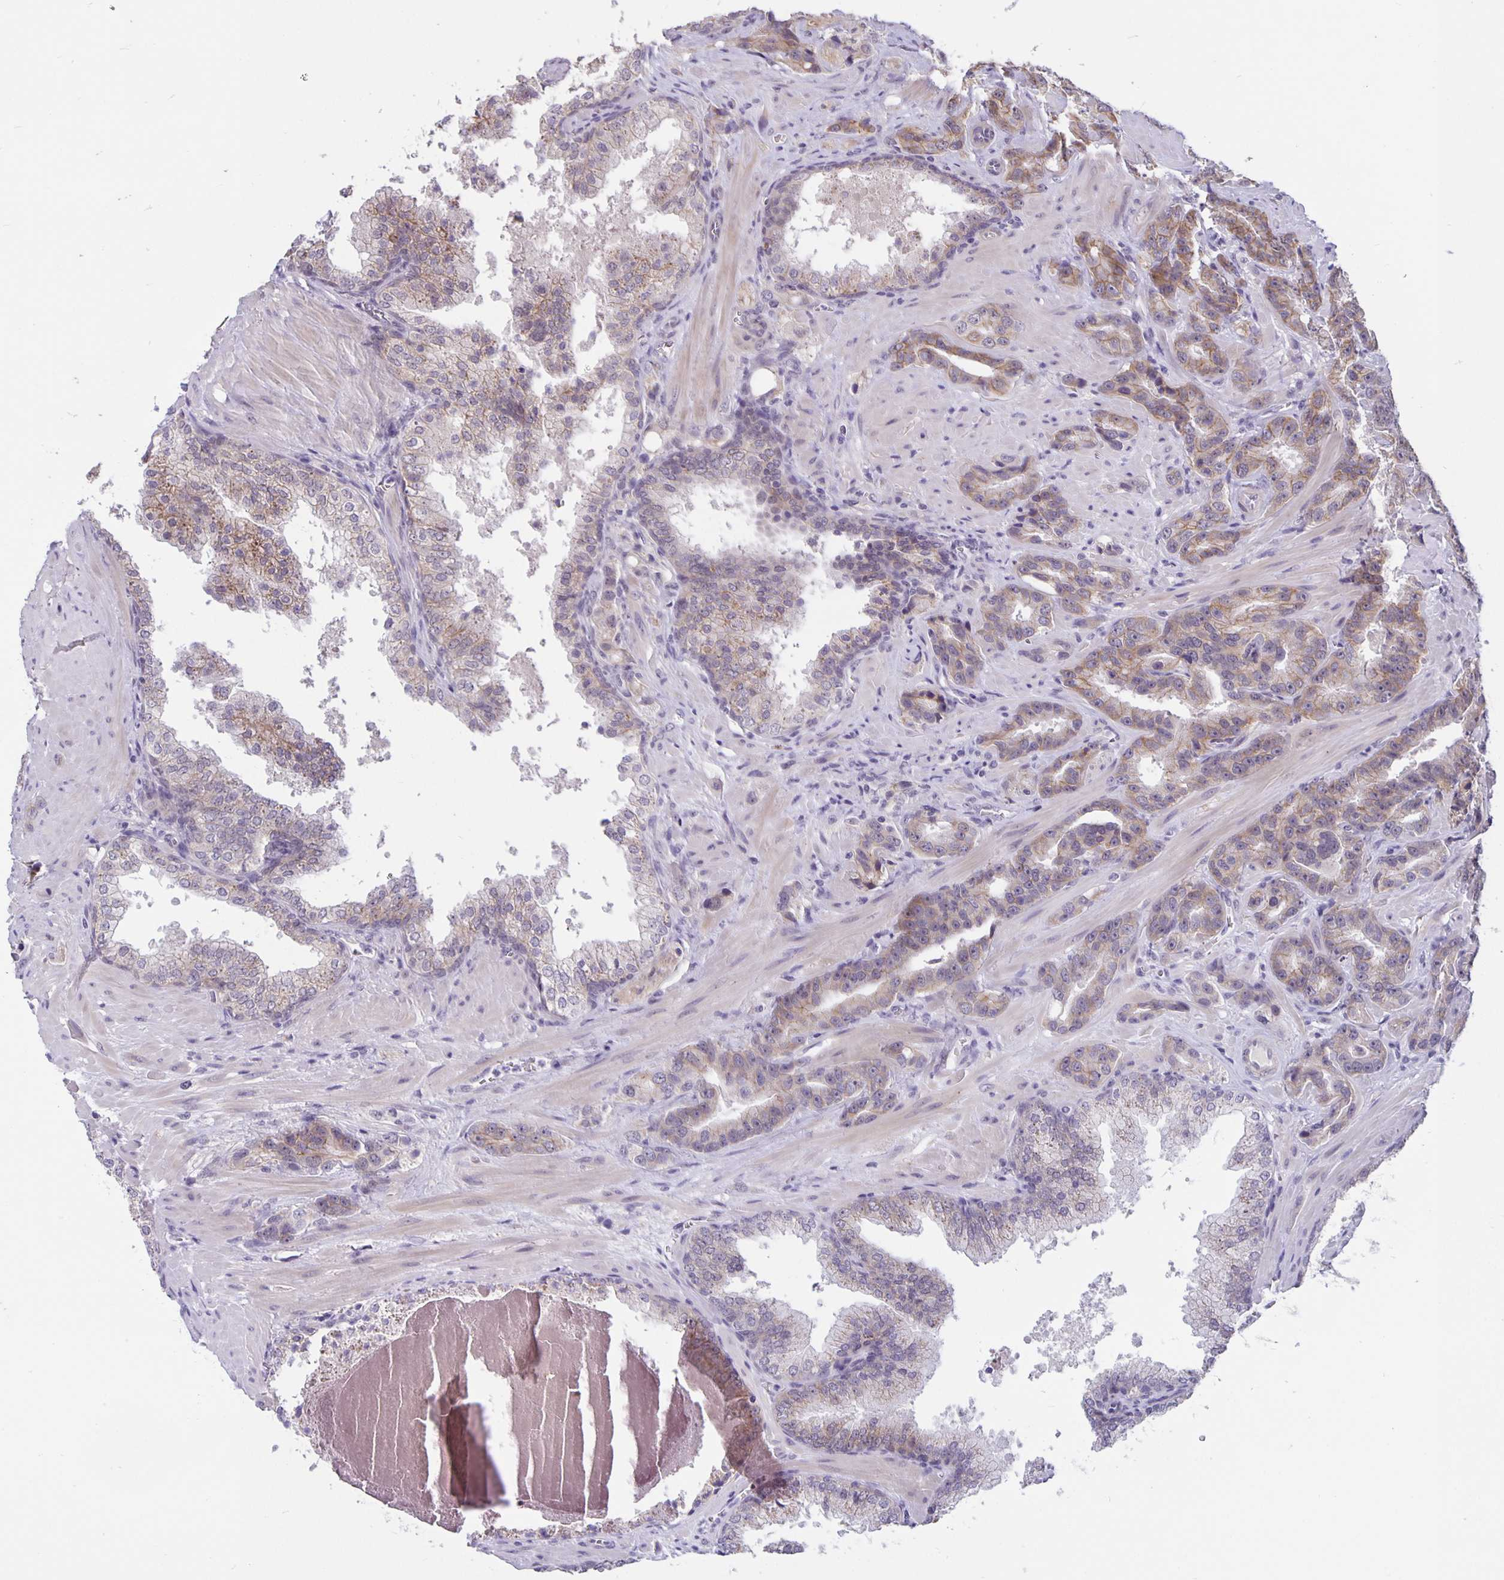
{"staining": {"intensity": "weak", "quantity": "25%-75%", "location": "cytoplasmic/membranous"}, "tissue": "prostate cancer", "cell_type": "Tumor cells", "image_type": "cancer", "snomed": [{"axis": "morphology", "description": "Adenocarcinoma, High grade"}, {"axis": "topography", "description": "Prostate"}], "caption": "This micrograph shows IHC staining of human prostate adenocarcinoma (high-grade), with low weak cytoplasmic/membranous positivity in about 25%-75% of tumor cells.", "gene": "ARVCF", "patient": {"sex": "male", "age": 65}}